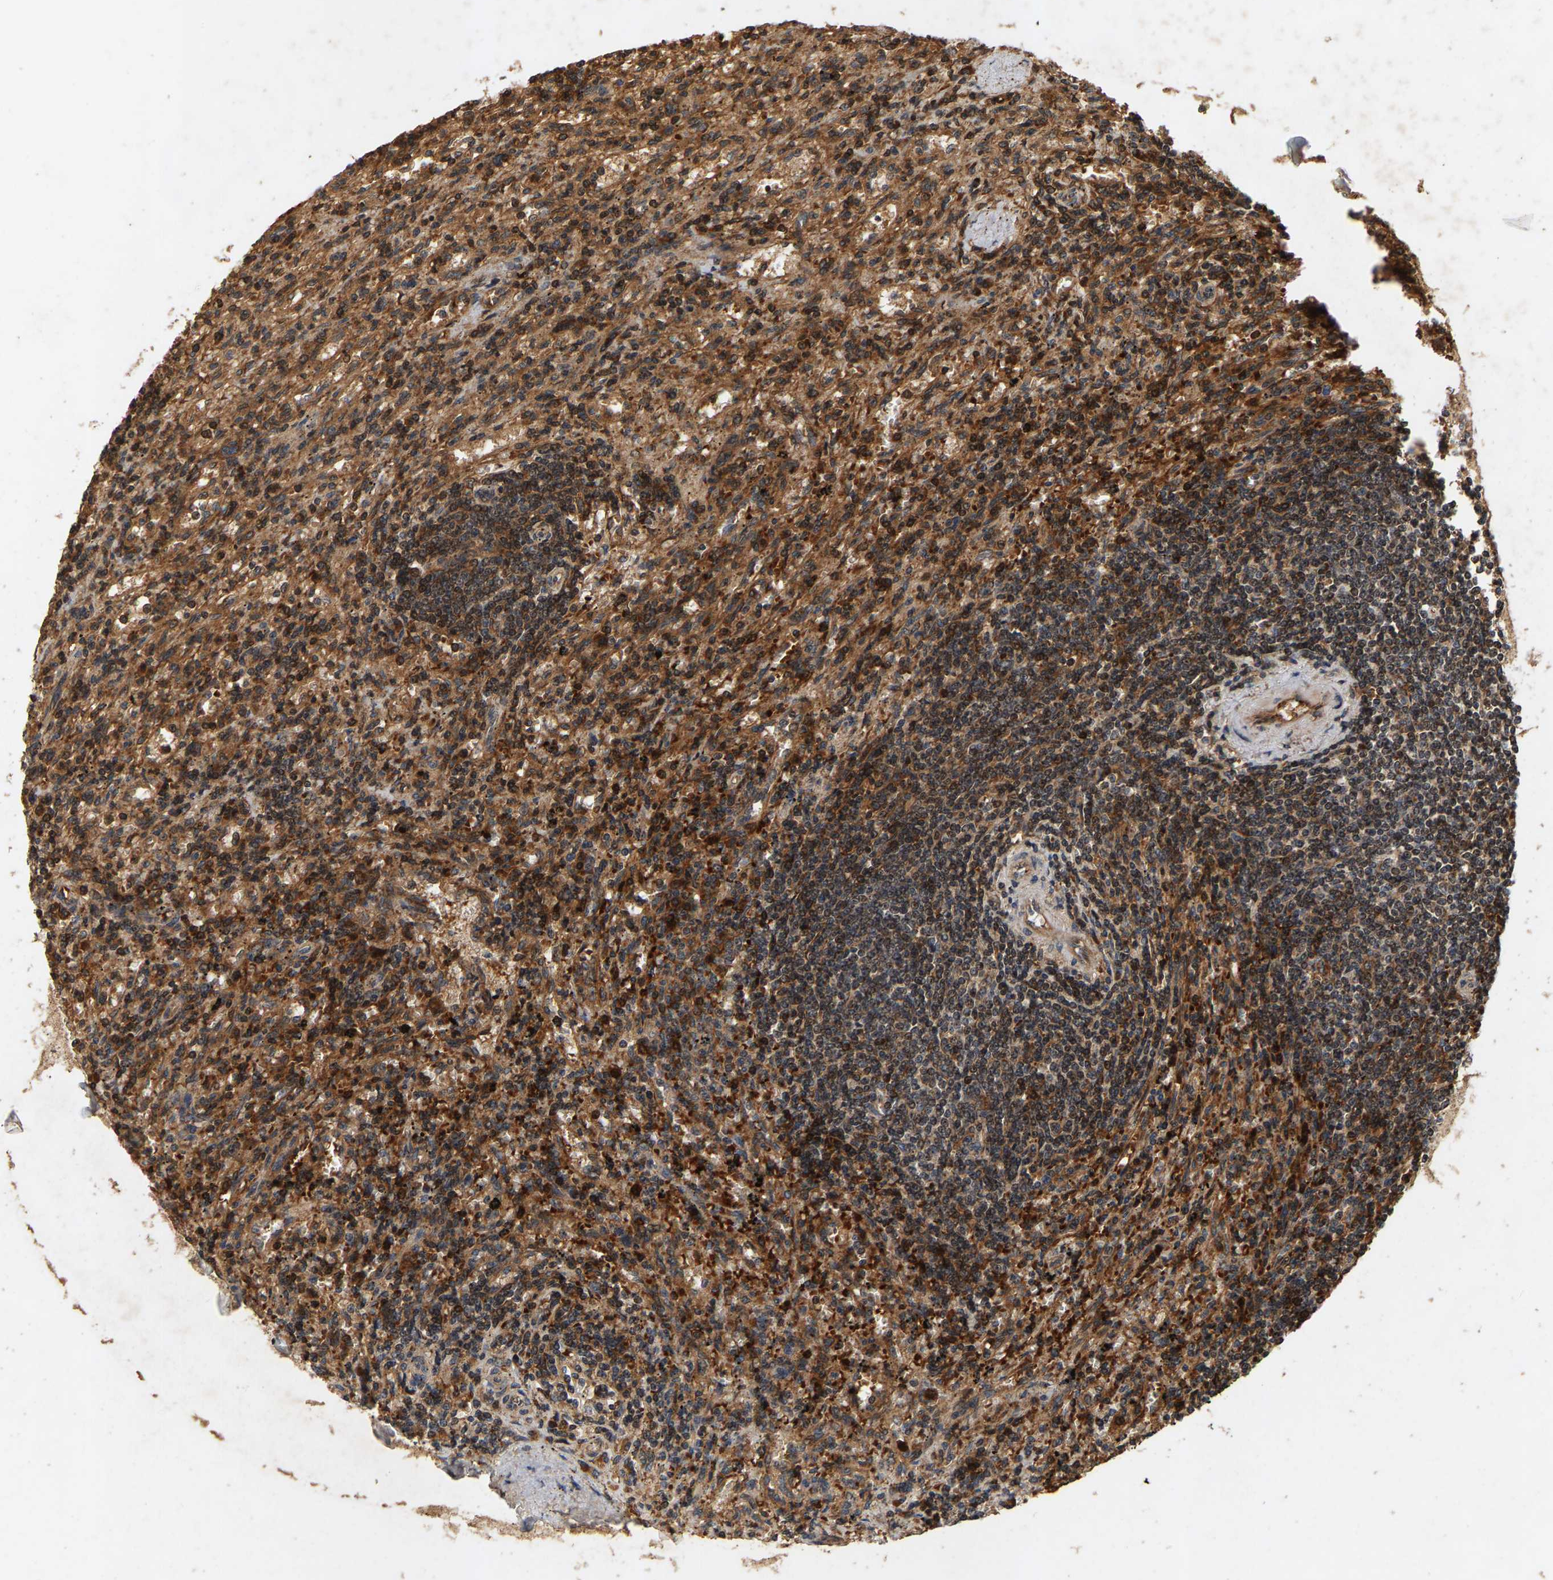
{"staining": {"intensity": "moderate", "quantity": ">75%", "location": "cytoplasmic/membranous"}, "tissue": "lymphoma", "cell_type": "Tumor cells", "image_type": "cancer", "snomed": [{"axis": "morphology", "description": "Malignant lymphoma, non-Hodgkin's type, Low grade"}, {"axis": "topography", "description": "Spleen"}], "caption": "IHC photomicrograph of human malignant lymphoma, non-Hodgkin's type (low-grade) stained for a protein (brown), which reveals medium levels of moderate cytoplasmic/membranous expression in about >75% of tumor cells.", "gene": "CIDEC", "patient": {"sex": "male", "age": 76}}